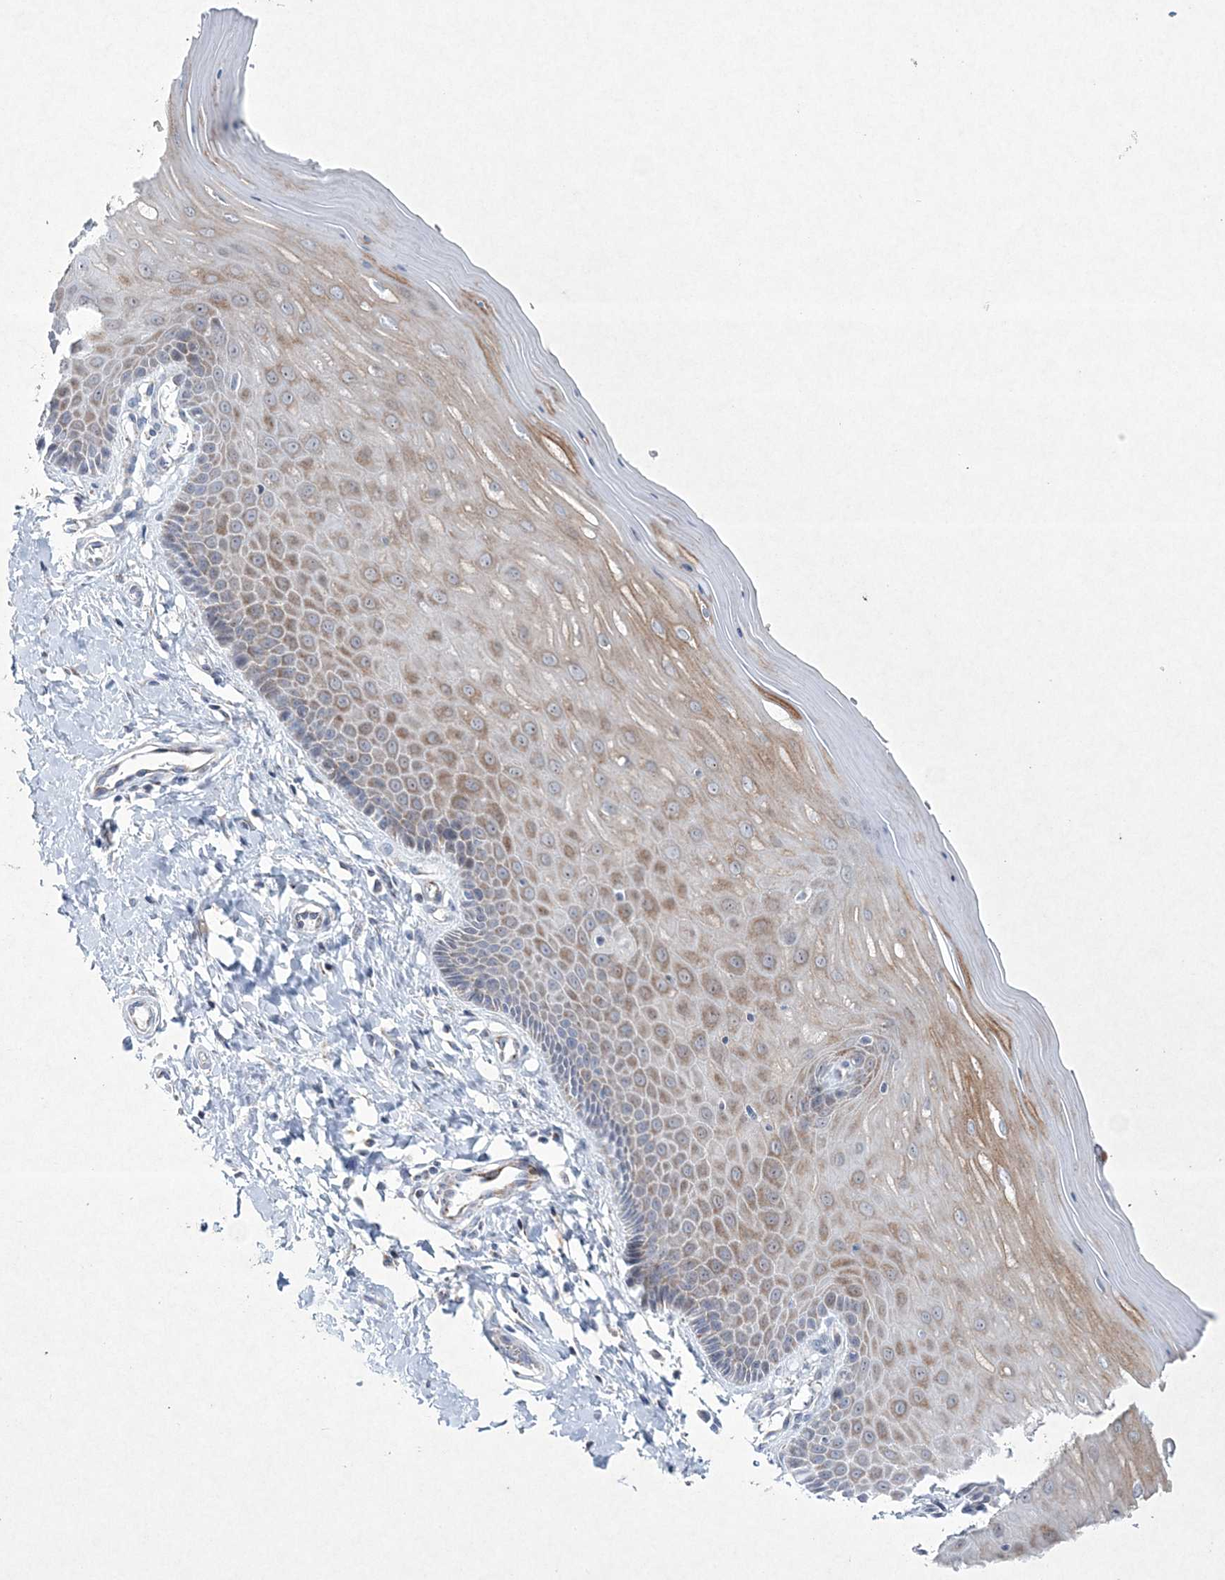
{"staining": {"intensity": "negative", "quantity": "none", "location": "none"}, "tissue": "cervix", "cell_type": "Glandular cells", "image_type": "normal", "snomed": [{"axis": "morphology", "description": "Normal tissue, NOS"}, {"axis": "topography", "description": "Cervix"}], "caption": "Normal cervix was stained to show a protein in brown. There is no significant positivity in glandular cells. (DAB immunohistochemistry with hematoxylin counter stain).", "gene": "CES4A", "patient": {"sex": "female", "age": 55}}